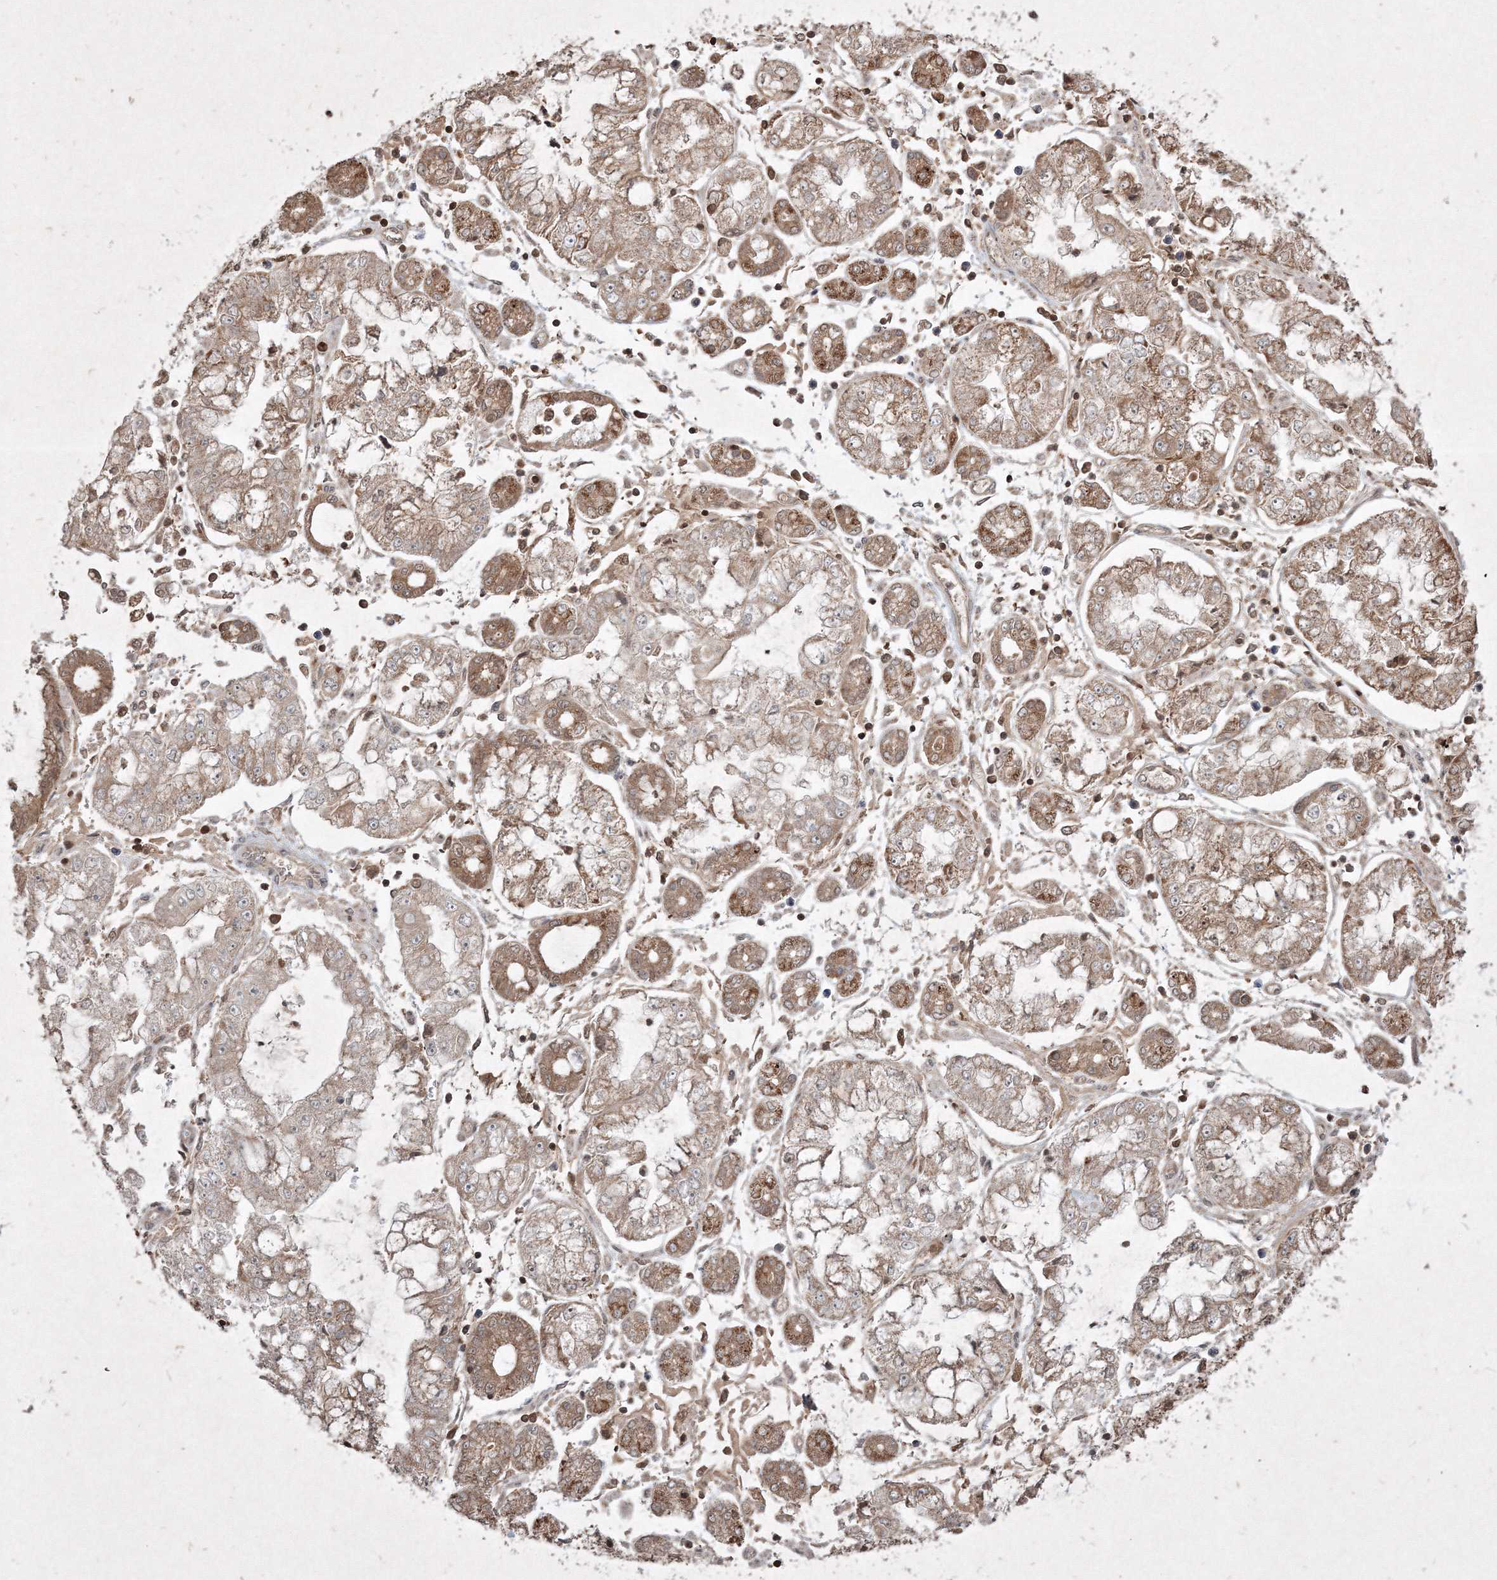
{"staining": {"intensity": "moderate", "quantity": ">75%", "location": "cytoplasmic/membranous"}, "tissue": "stomach cancer", "cell_type": "Tumor cells", "image_type": "cancer", "snomed": [{"axis": "morphology", "description": "Adenocarcinoma, NOS"}, {"axis": "topography", "description": "Stomach"}], "caption": "There is medium levels of moderate cytoplasmic/membranous staining in tumor cells of stomach cancer (adenocarcinoma), as demonstrated by immunohistochemical staining (brown color).", "gene": "PLTP", "patient": {"sex": "male", "age": 76}}